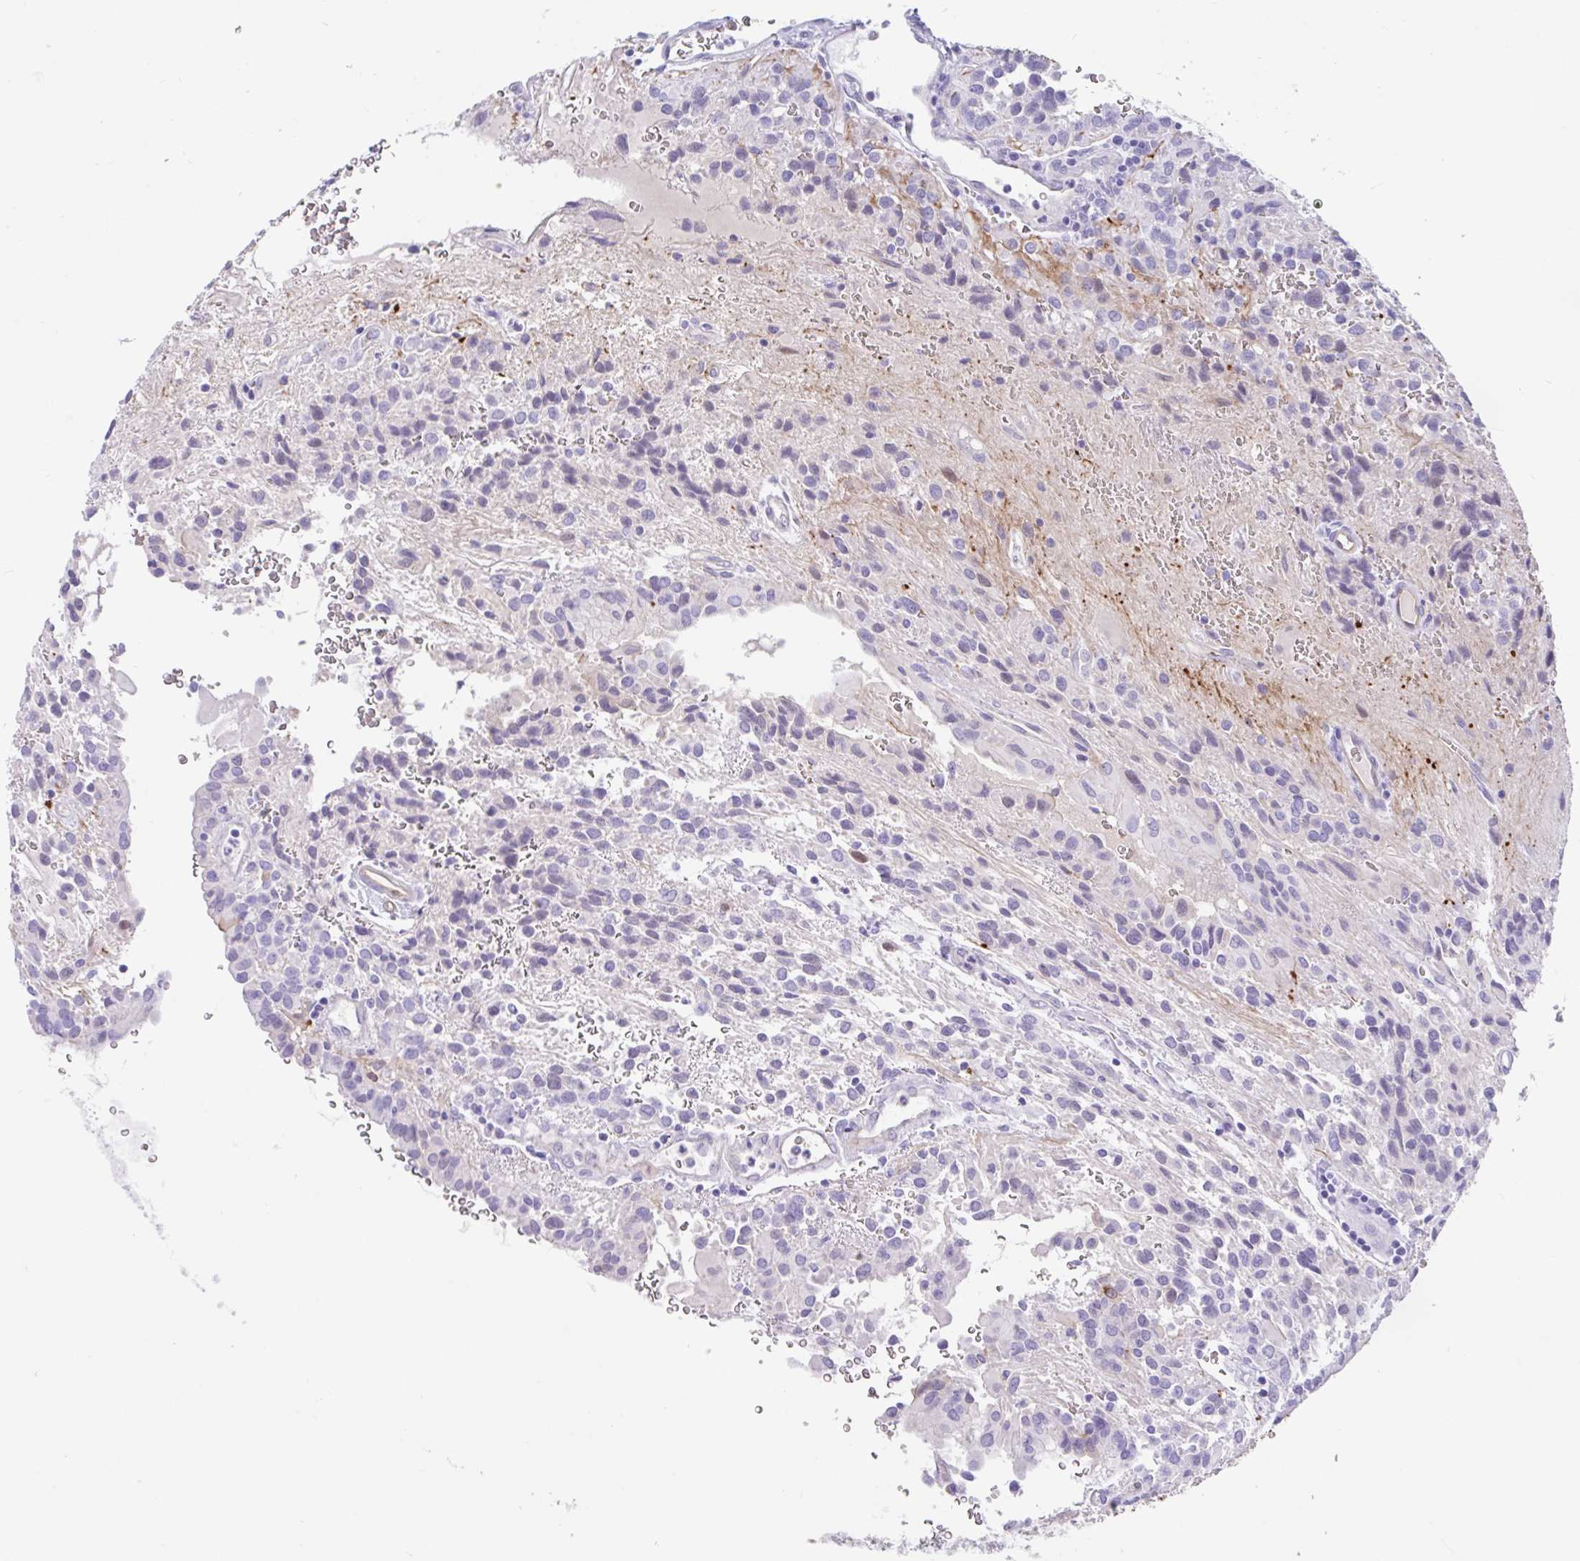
{"staining": {"intensity": "negative", "quantity": "none", "location": "none"}, "tissue": "glioma", "cell_type": "Tumor cells", "image_type": "cancer", "snomed": [{"axis": "morphology", "description": "Glioma, malignant, Low grade"}, {"axis": "topography", "description": "Brain"}], "caption": "A high-resolution image shows immunohistochemistry staining of malignant glioma (low-grade), which reveals no significant expression in tumor cells. (DAB immunohistochemistry visualized using brightfield microscopy, high magnification).", "gene": "FAM107A", "patient": {"sex": "male", "age": 56}}